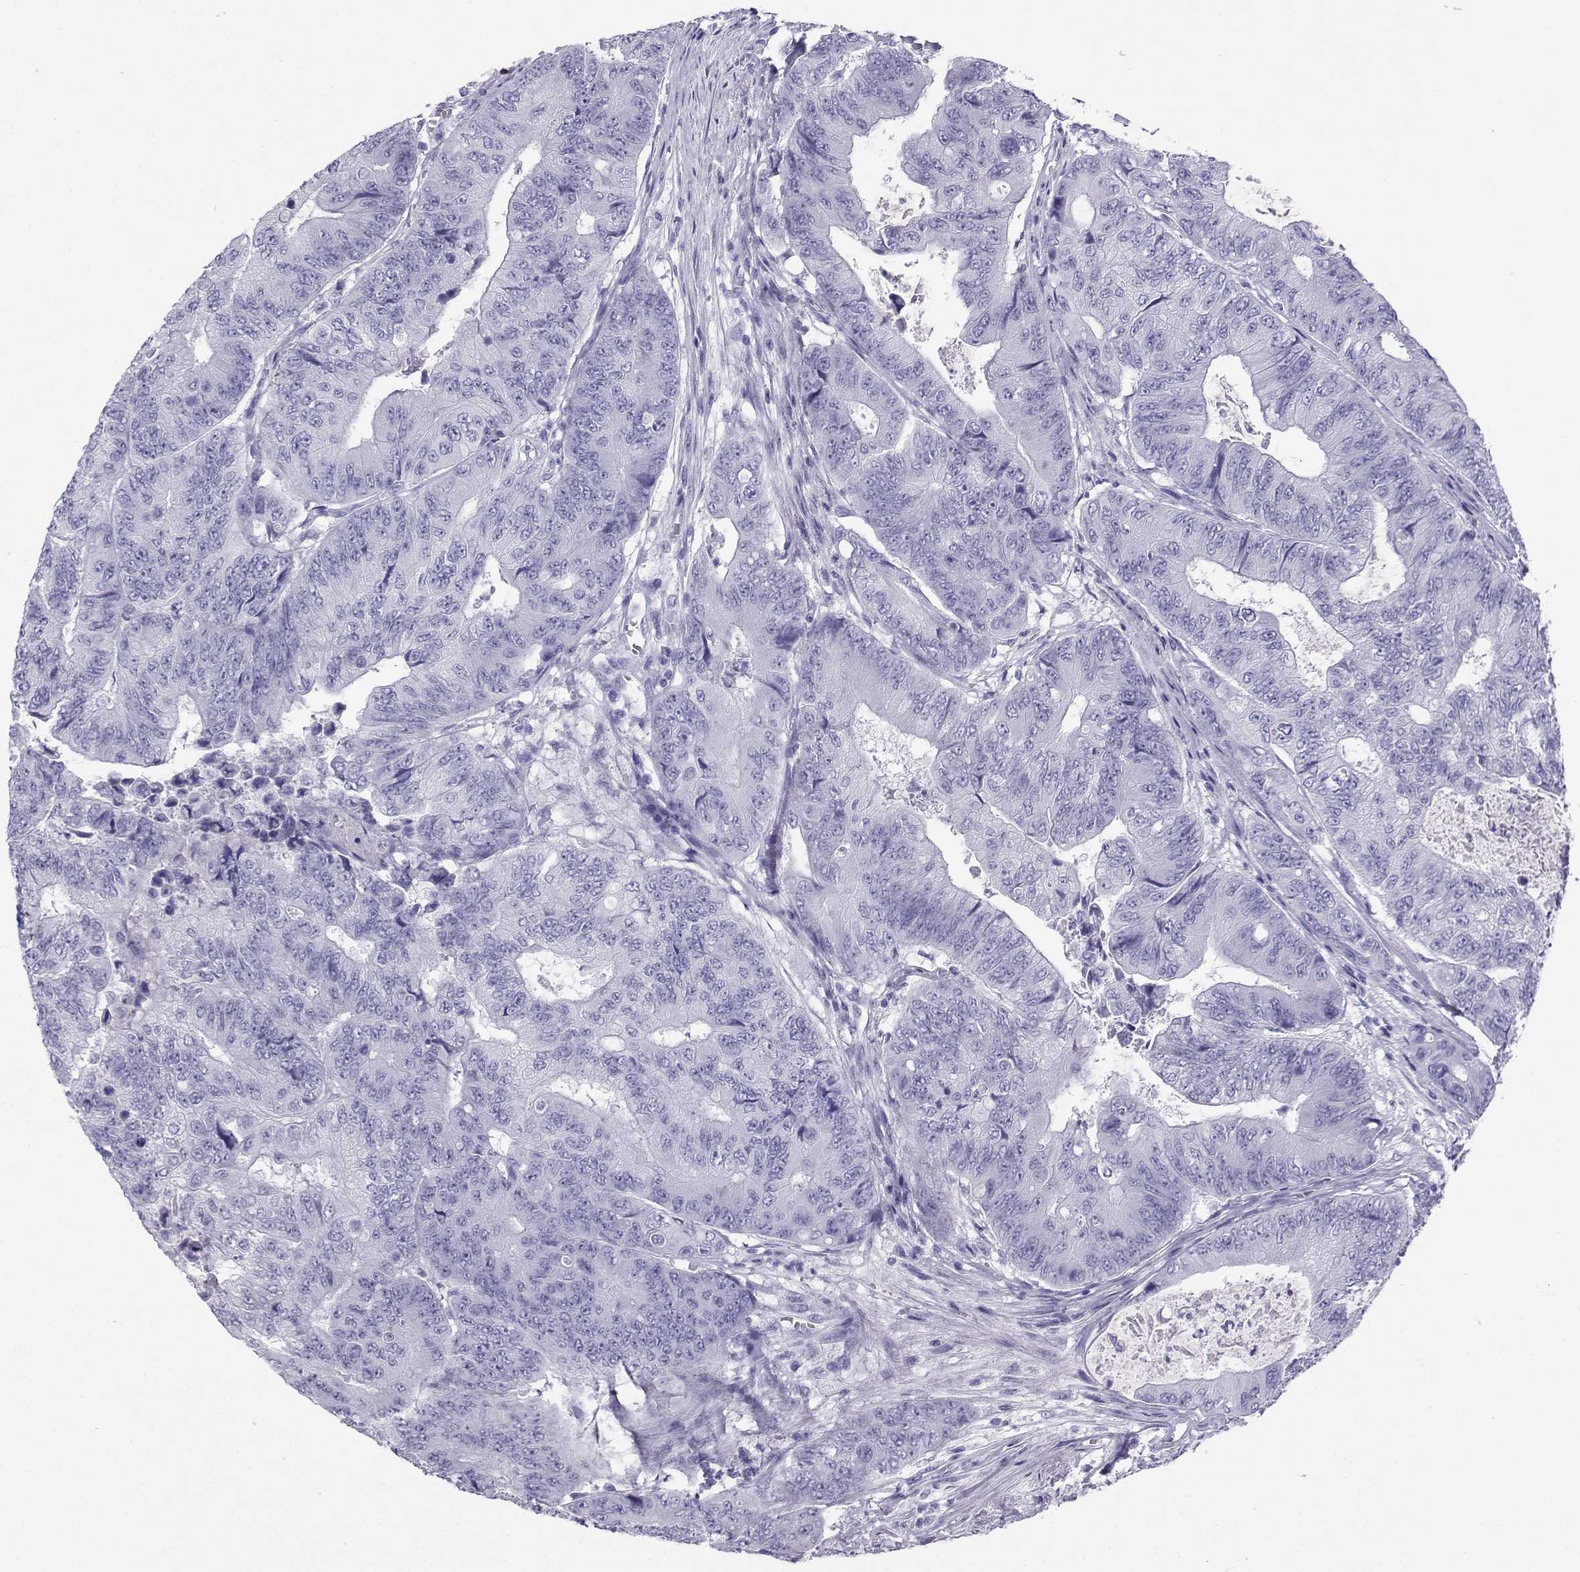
{"staining": {"intensity": "negative", "quantity": "none", "location": "none"}, "tissue": "colorectal cancer", "cell_type": "Tumor cells", "image_type": "cancer", "snomed": [{"axis": "morphology", "description": "Adenocarcinoma, NOS"}, {"axis": "topography", "description": "Colon"}], "caption": "High magnification brightfield microscopy of adenocarcinoma (colorectal) stained with DAB (3,3'-diaminobenzidine) (brown) and counterstained with hematoxylin (blue): tumor cells show no significant staining.", "gene": "LORICRIN", "patient": {"sex": "female", "age": 48}}